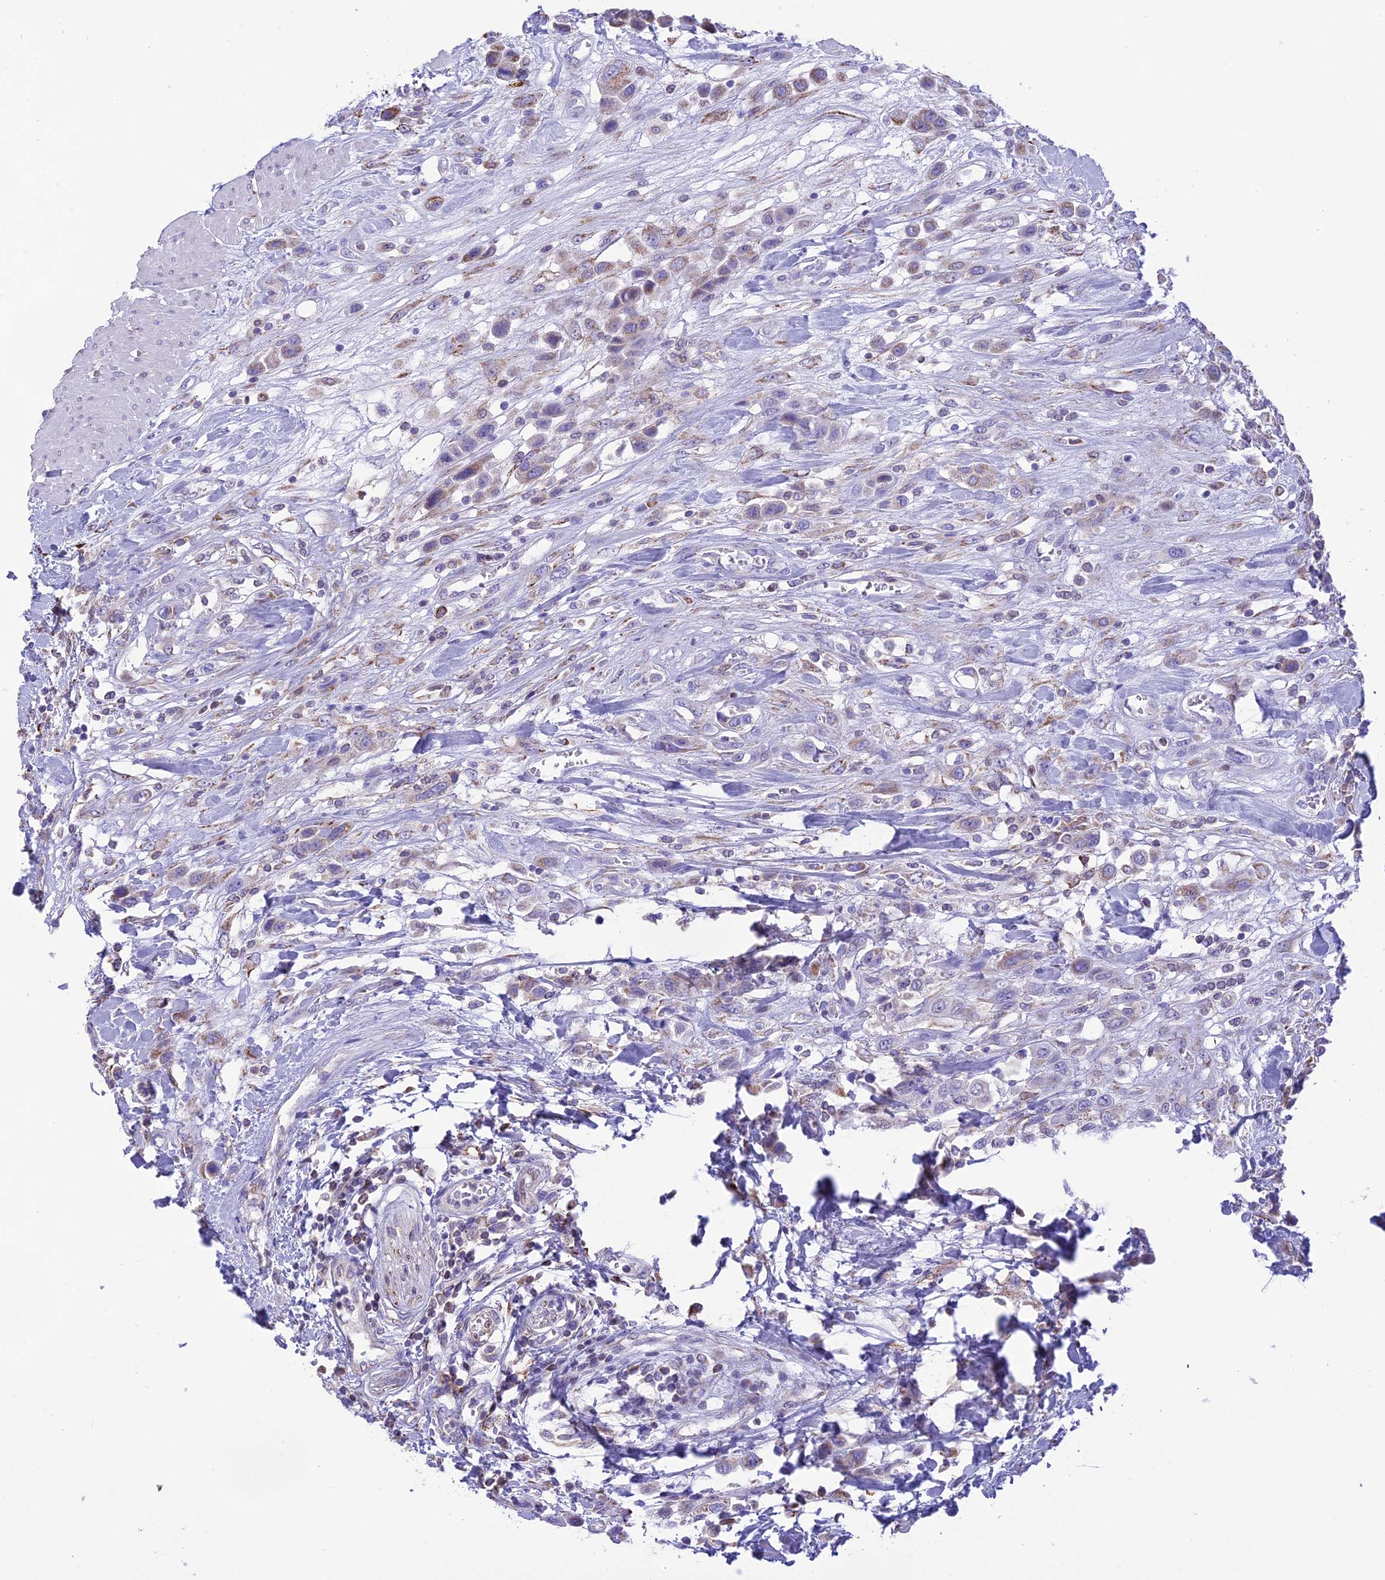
{"staining": {"intensity": "moderate", "quantity": "<25%", "location": "cytoplasmic/membranous"}, "tissue": "urothelial cancer", "cell_type": "Tumor cells", "image_type": "cancer", "snomed": [{"axis": "morphology", "description": "Urothelial carcinoma, High grade"}, {"axis": "topography", "description": "Urinary bladder"}], "caption": "Immunohistochemistry (IHC) of human urothelial cancer displays low levels of moderate cytoplasmic/membranous expression in approximately <25% of tumor cells.", "gene": "DOC2B", "patient": {"sex": "male", "age": 50}}